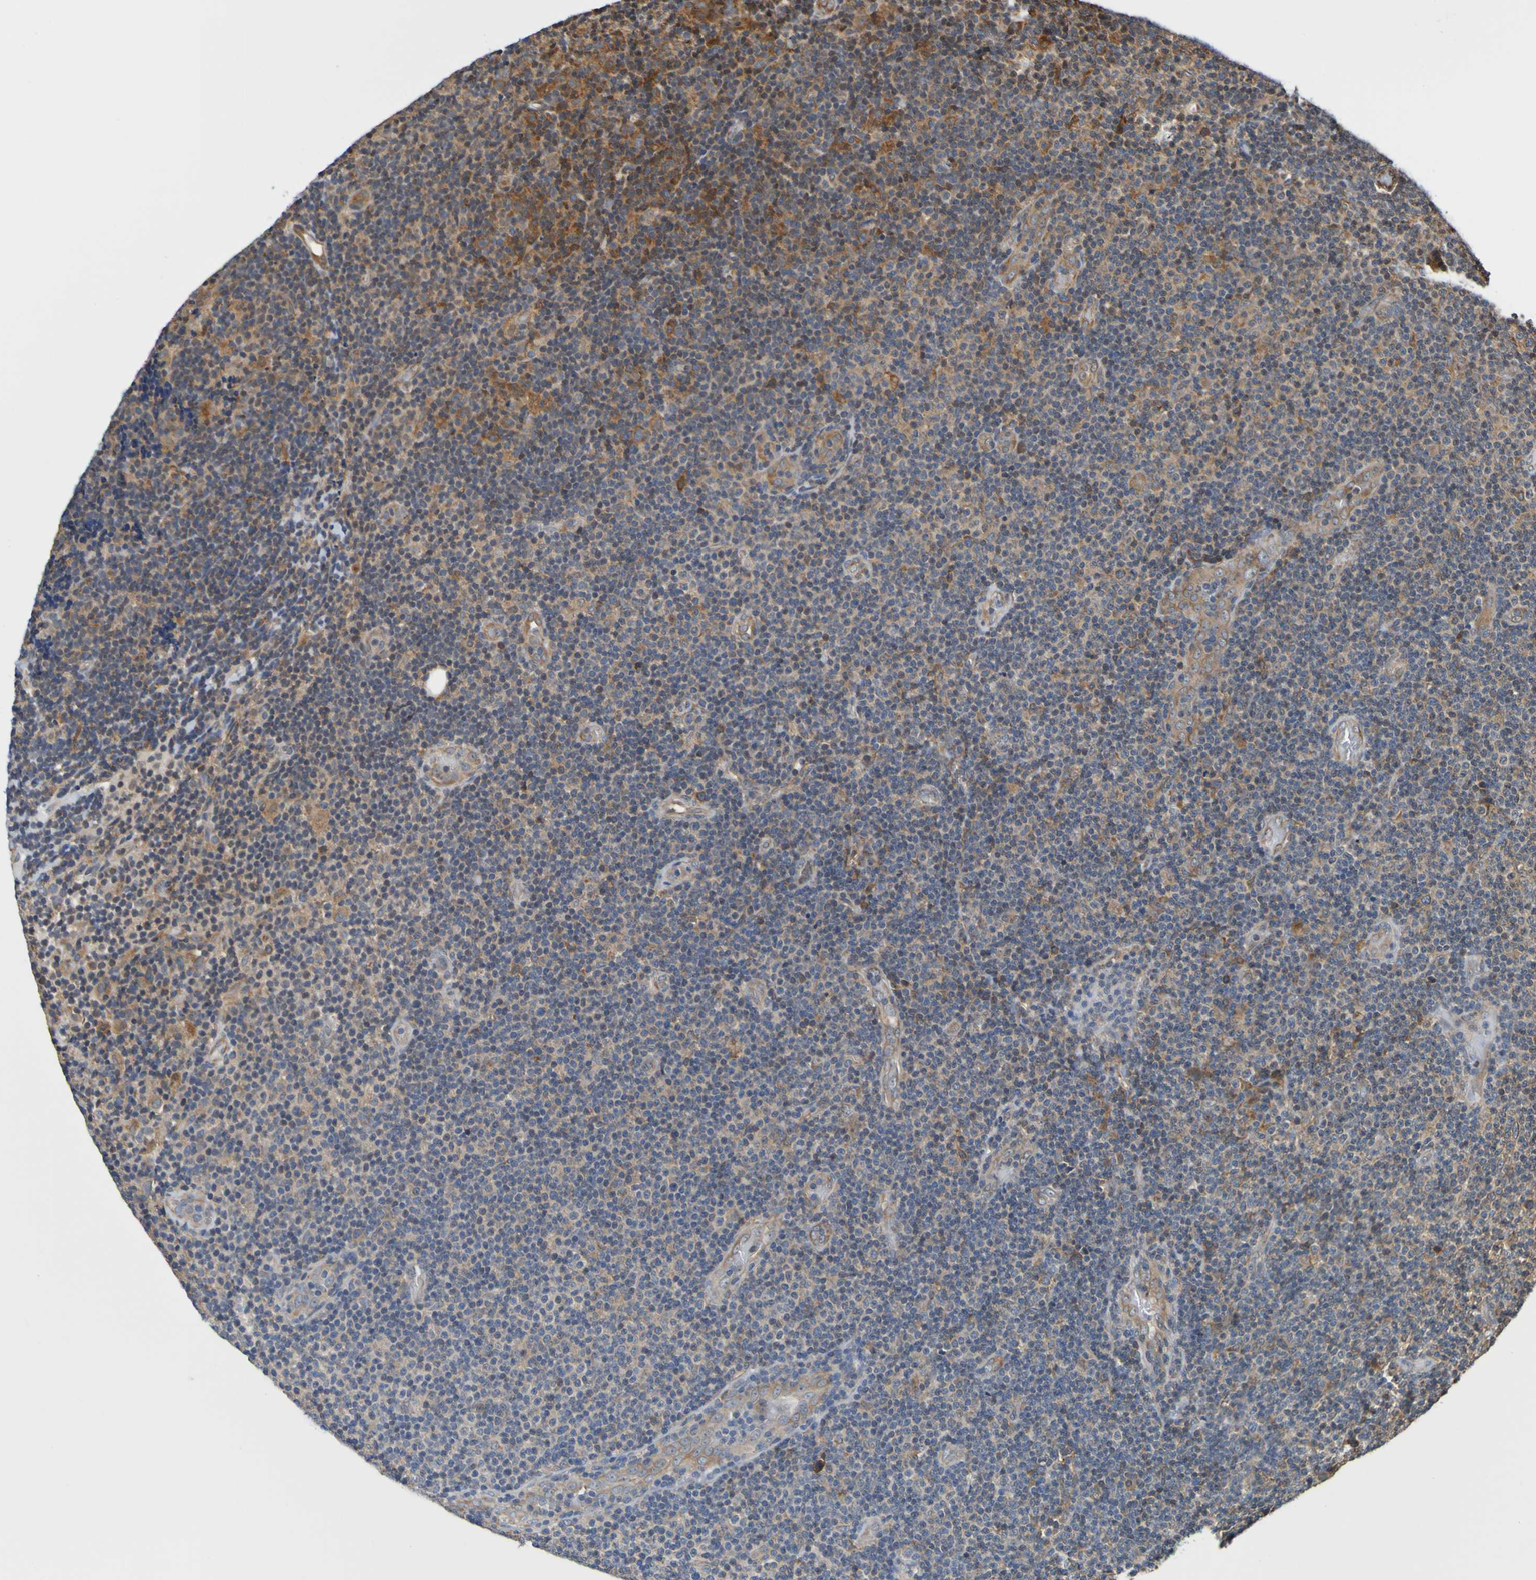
{"staining": {"intensity": "moderate", "quantity": "<25%", "location": "cytoplasmic/membranous"}, "tissue": "lymphoma", "cell_type": "Tumor cells", "image_type": "cancer", "snomed": [{"axis": "morphology", "description": "Malignant lymphoma, non-Hodgkin's type, Low grade"}, {"axis": "topography", "description": "Lymph node"}], "caption": "The micrograph shows immunohistochemical staining of low-grade malignant lymphoma, non-Hodgkin's type. There is moderate cytoplasmic/membranous positivity is seen in about <25% of tumor cells. (DAB (3,3'-diaminobenzidine) IHC with brightfield microscopy, high magnification).", "gene": "AXIN1", "patient": {"sex": "male", "age": 83}}